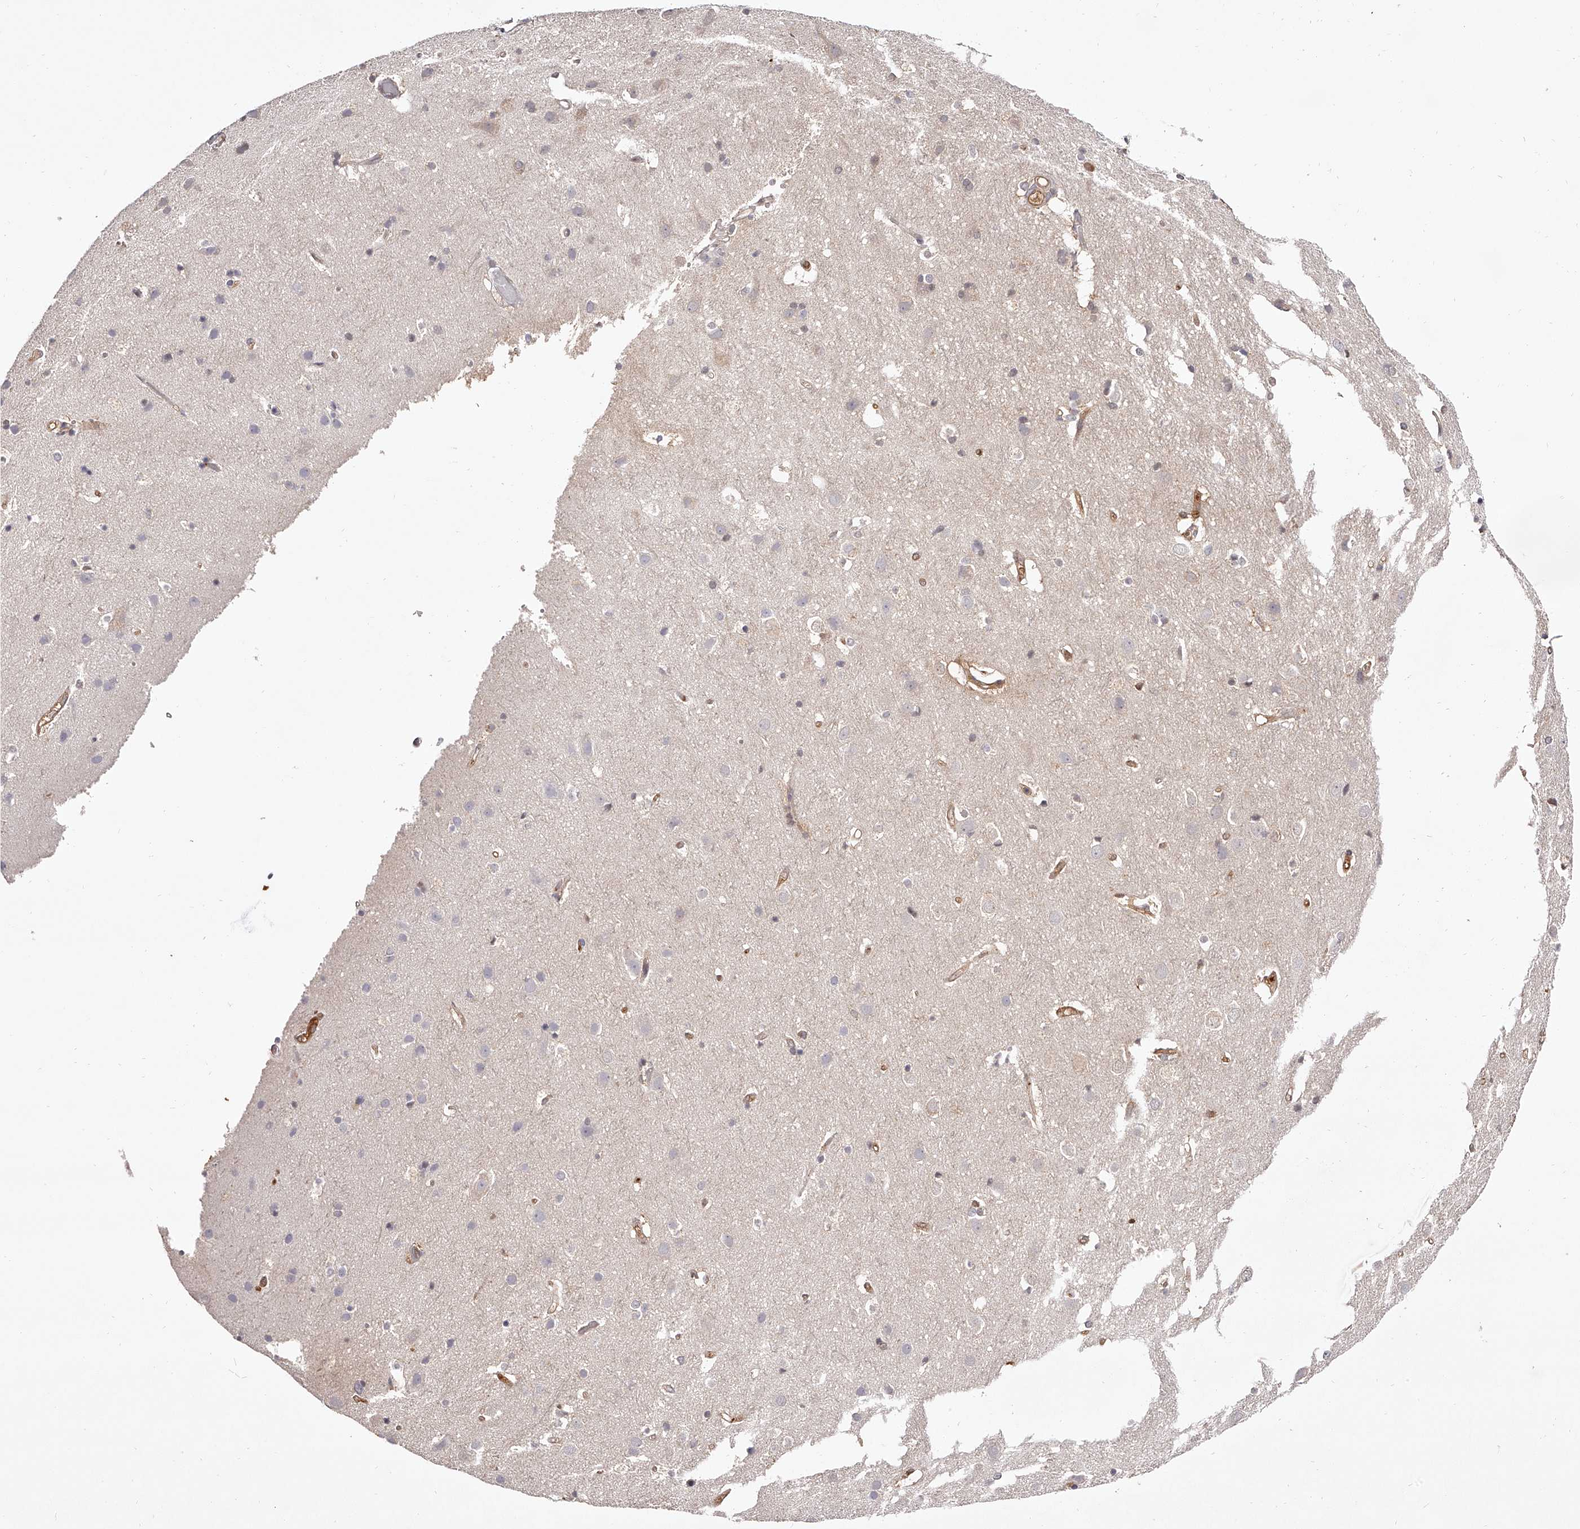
{"staining": {"intensity": "moderate", "quantity": ">75%", "location": "cytoplasmic/membranous"}, "tissue": "cerebral cortex", "cell_type": "Endothelial cells", "image_type": "normal", "snomed": [{"axis": "morphology", "description": "Normal tissue, NOS"}, {"axis": "topography", "description": "Cerebral cortex"}], "caption": "Endothelial cells exhibit medium levels of moderate cytoplasmic/membranous expression in approximately >75% of cells in normal human cerebral cortex.", "gene": "LAP3", "patient": {"sex": "male", "age": 54}}